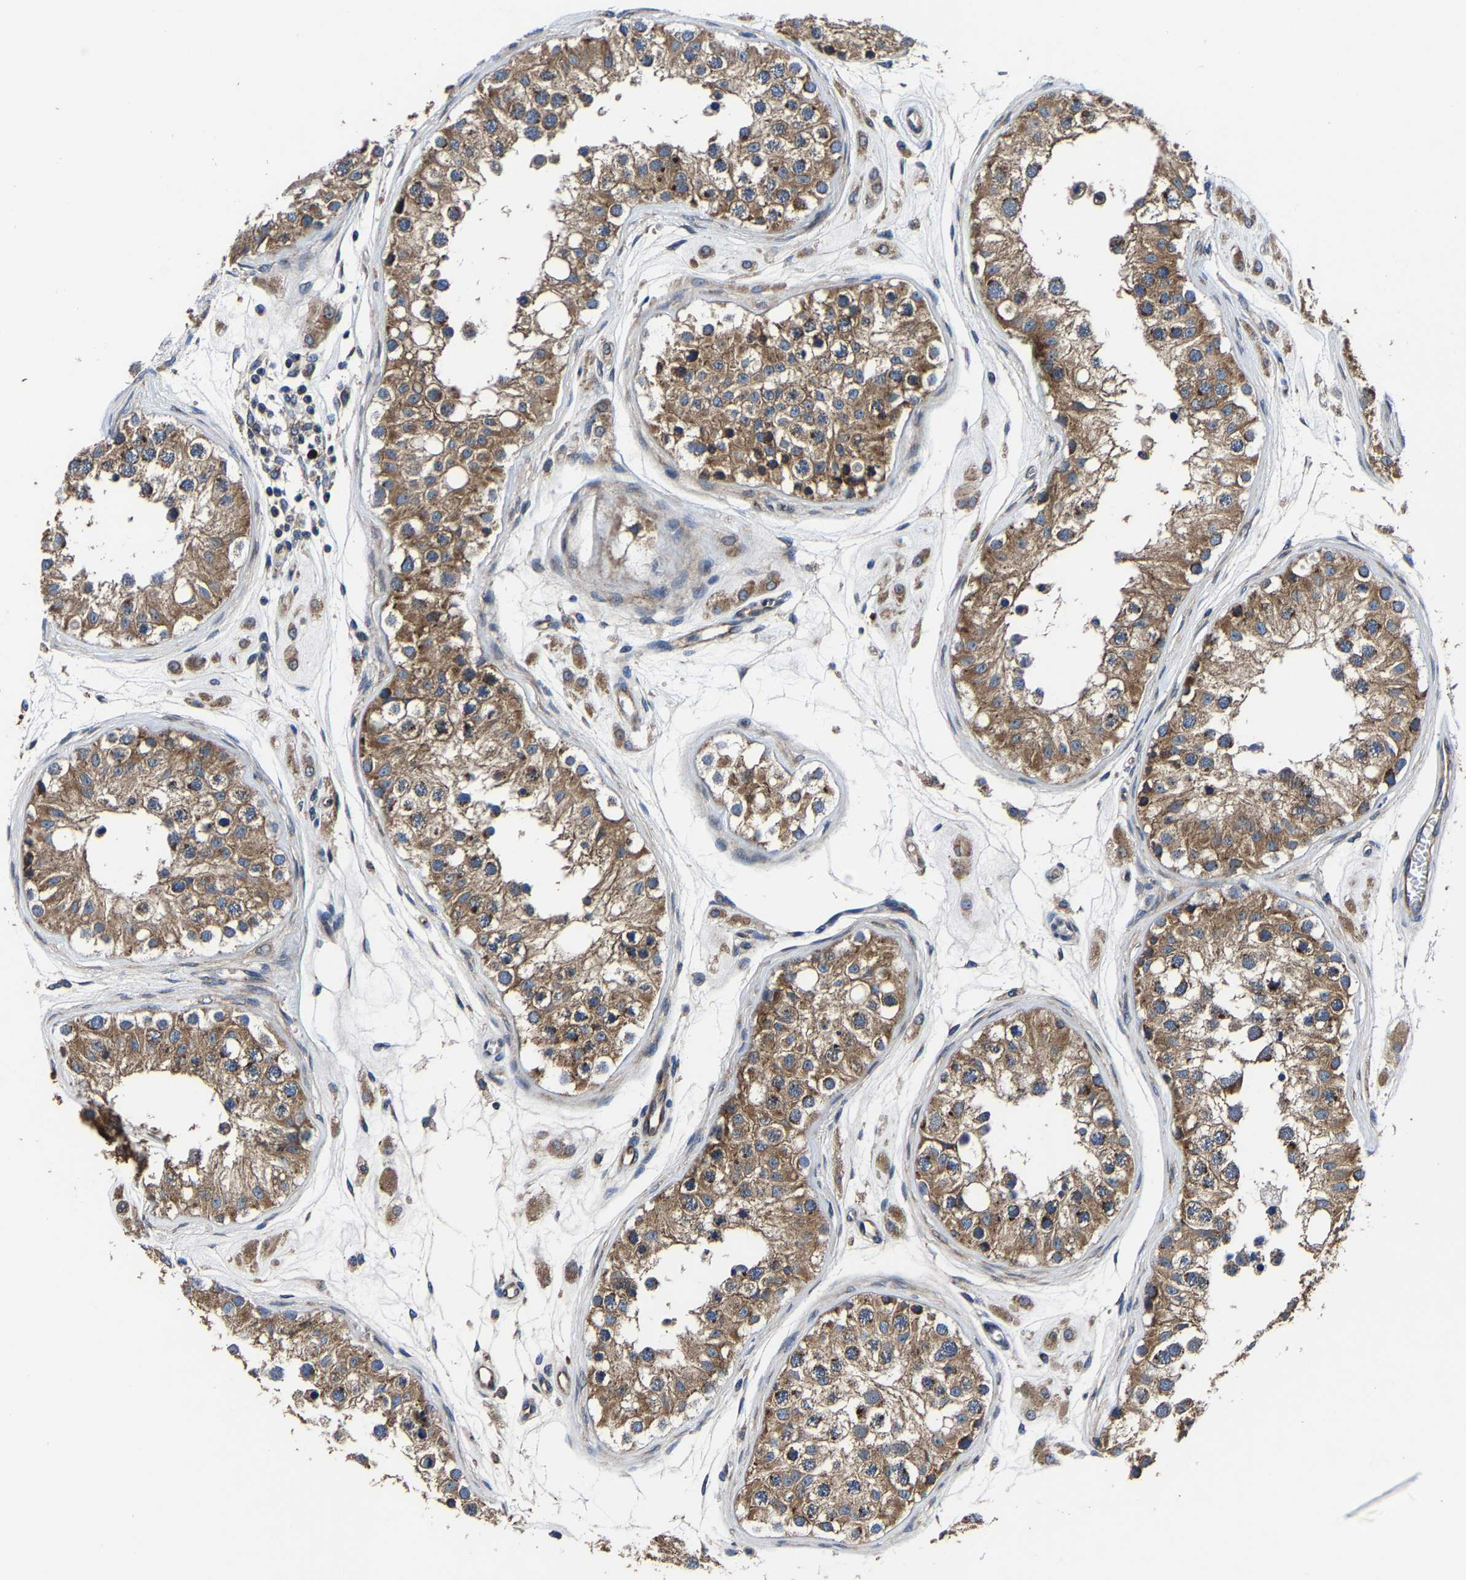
{"staining": {"intensity": "moderate", "quantity": ">75%", "location": "cytoplasmic/membranous"}, "tissue": "testis", "cell_type": "Cells in seminiferous ducts", "image_type": "normal", "snomed": [{"axis": "morphology", "description": "Normal tissue, NOS"}, {"axis": "morphology", "description": "Adenocarcinoma, metastatic, NOS"}, {"axis": "topography", "description": "Testis"}], "caption": "Human testis stained with a brown dye shows moderate cytoplasmic/membranous positive positivity in about >75% of cells in seminiferous ducts.", "gene": "EBAG9", "patient": {"sex": "male", "age": 26}}